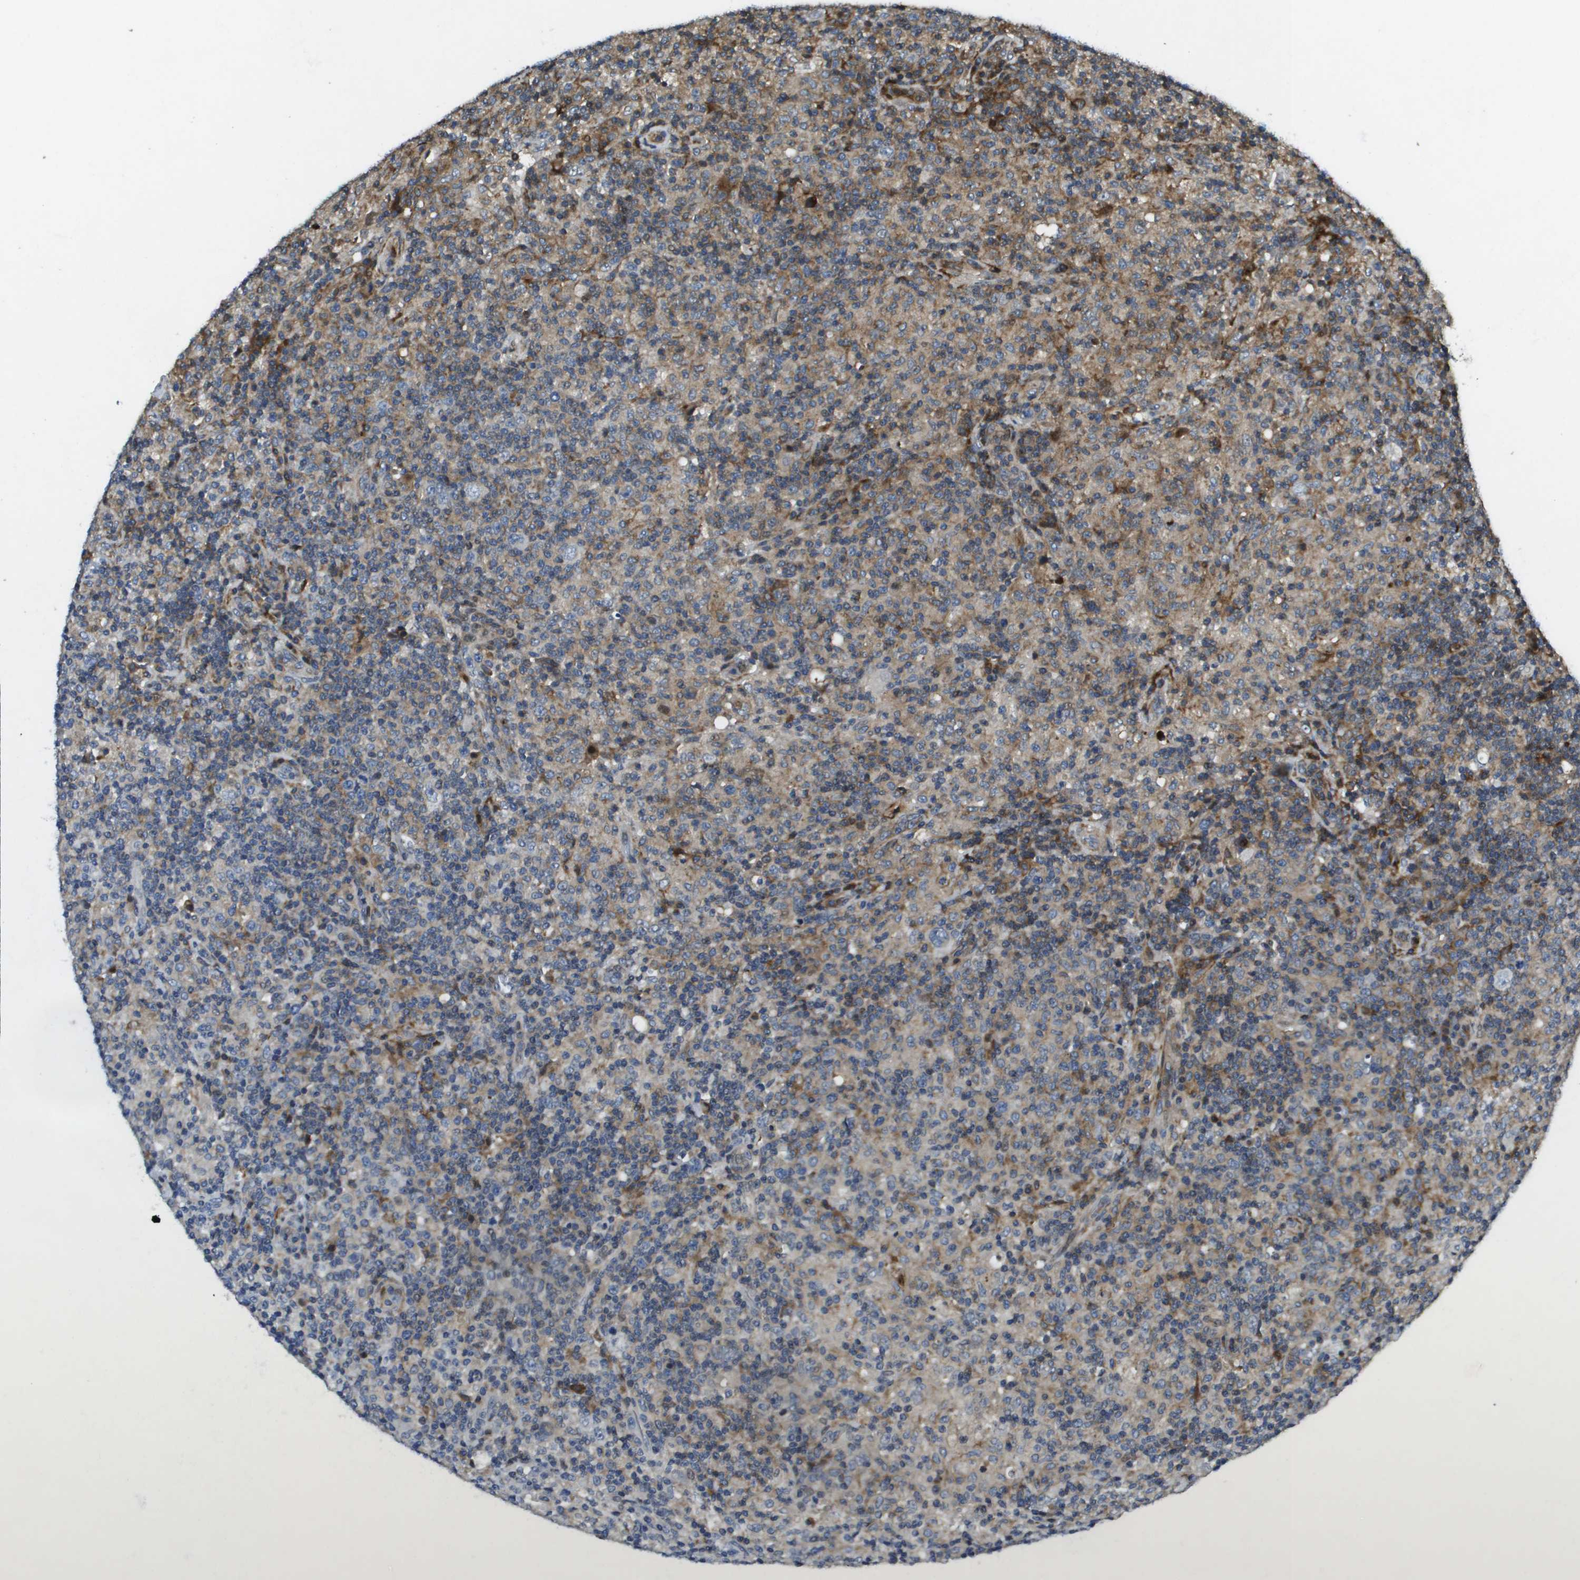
{"staining": {"intensity": "weak", "quantity": "<25%", "location": "nuclear"}, "tissue": "lymphoma", "cell_type": "Tumor cells", "image_type": "cancer", "snomed": [{"axis": "morphology", "description": "Hodgkin's disease, NOS"}, {"axis": "topography", "description": "Lymph node"}], "caption": "Image shows no protein expression in tumor cells of Hodgkin's disease tissue.", "gene": "SCN4B", "patient": {"sex": "male", "age": 70}}